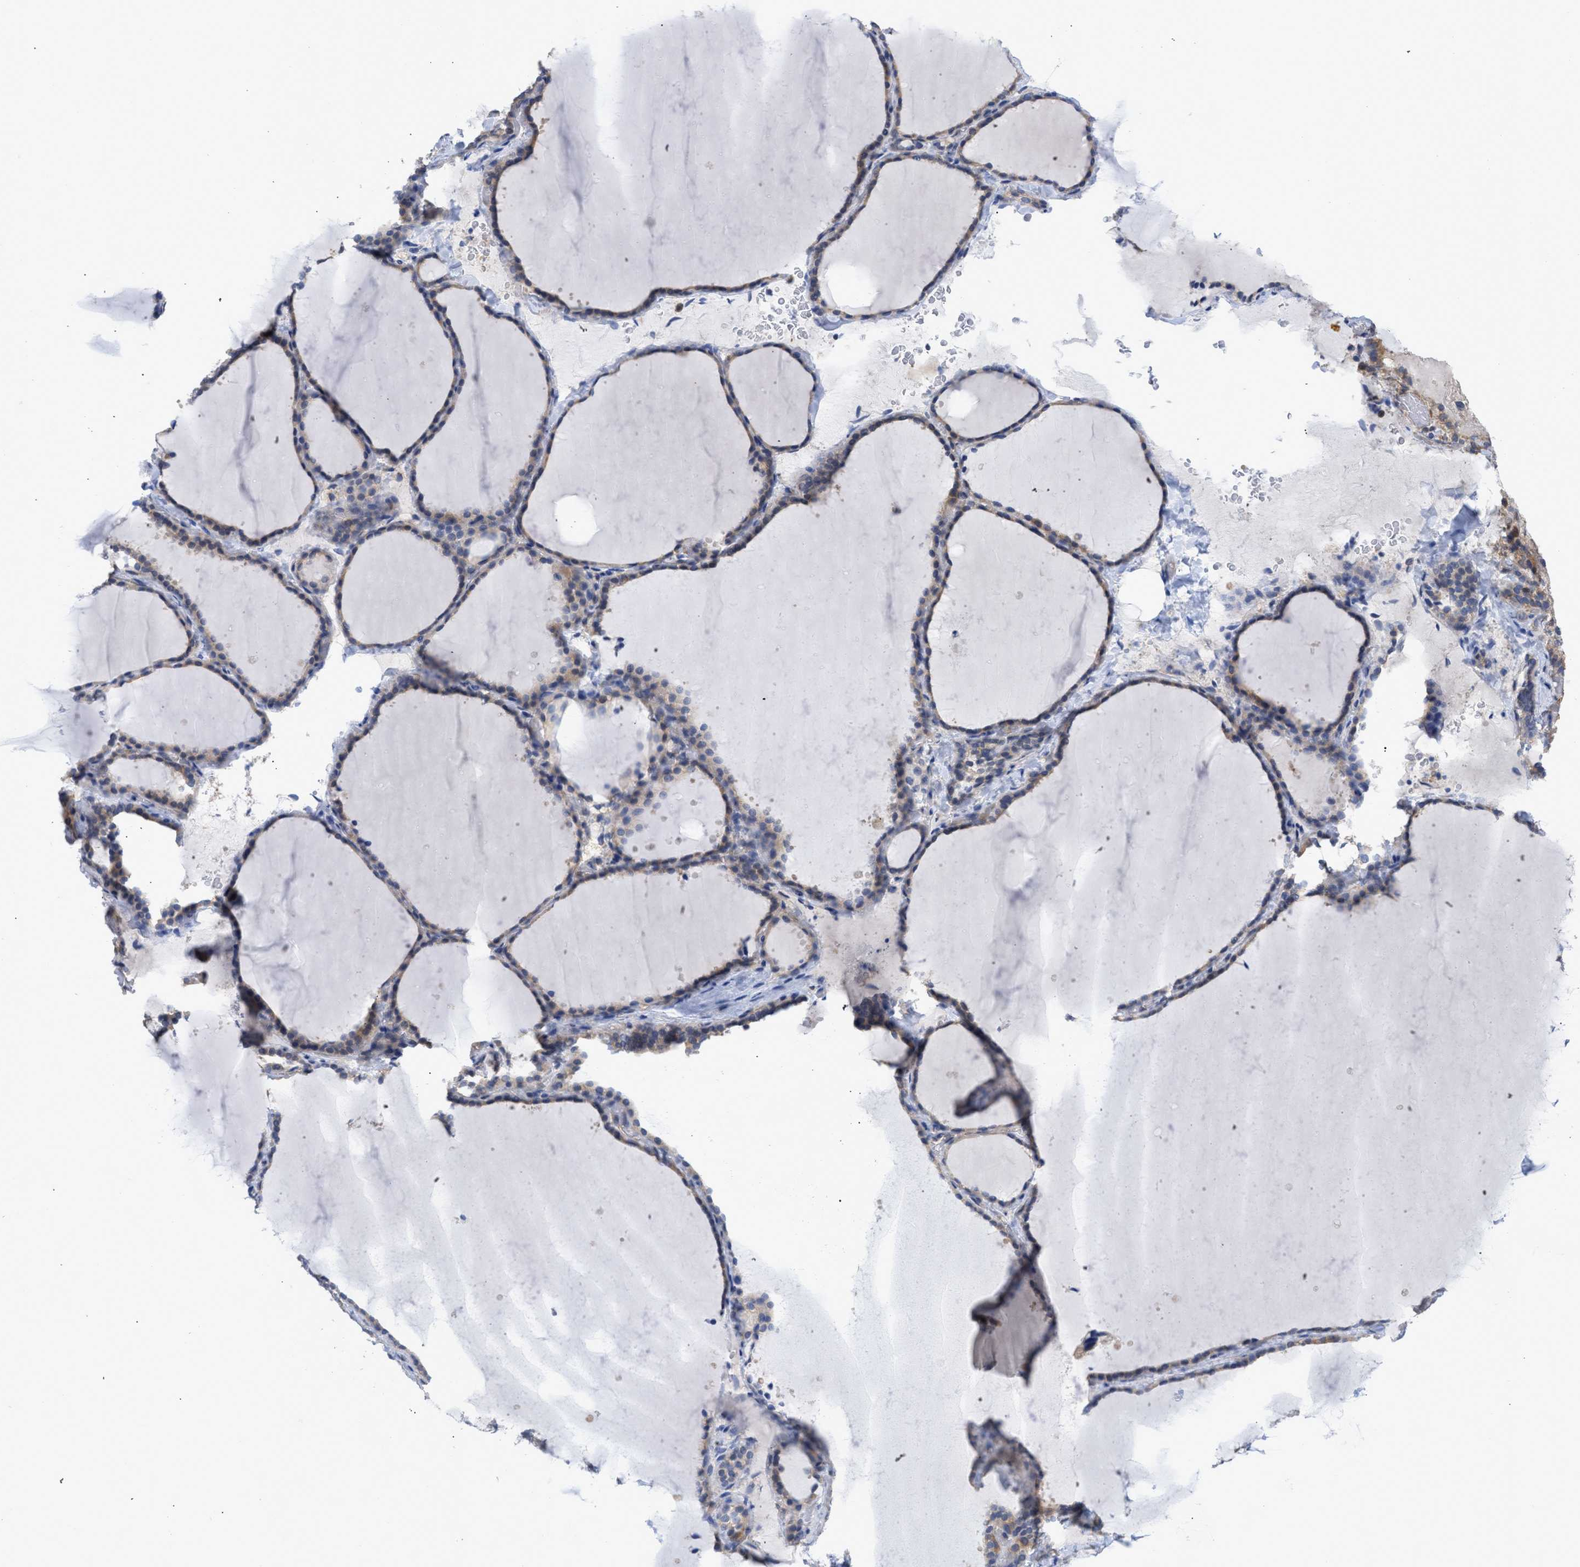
{"staining": {"intensity": "weak", "quantity": "25%-75%", "location": "cytoplasmic/membranous"}, "tissue": "thyroid gland", "cell_type": "Glandular cells", "image_type": "normal", "snomed": [{"axis": "morphology", "description": "Normal tissue, NOS"}, {"axis": "topography", "description": "Thyroid gland"}], "caption": "Normal thyroid gland reveals weak cytoplasmic/membranous staining in approximately 25%-75% of glandular cells, visualized by immunohistochemistry. (DAB IHC, brown staining for protein, blue staining for nuclei).", "gene": "MAP2K3", "patient": {"sex": "female", "age": 28}}